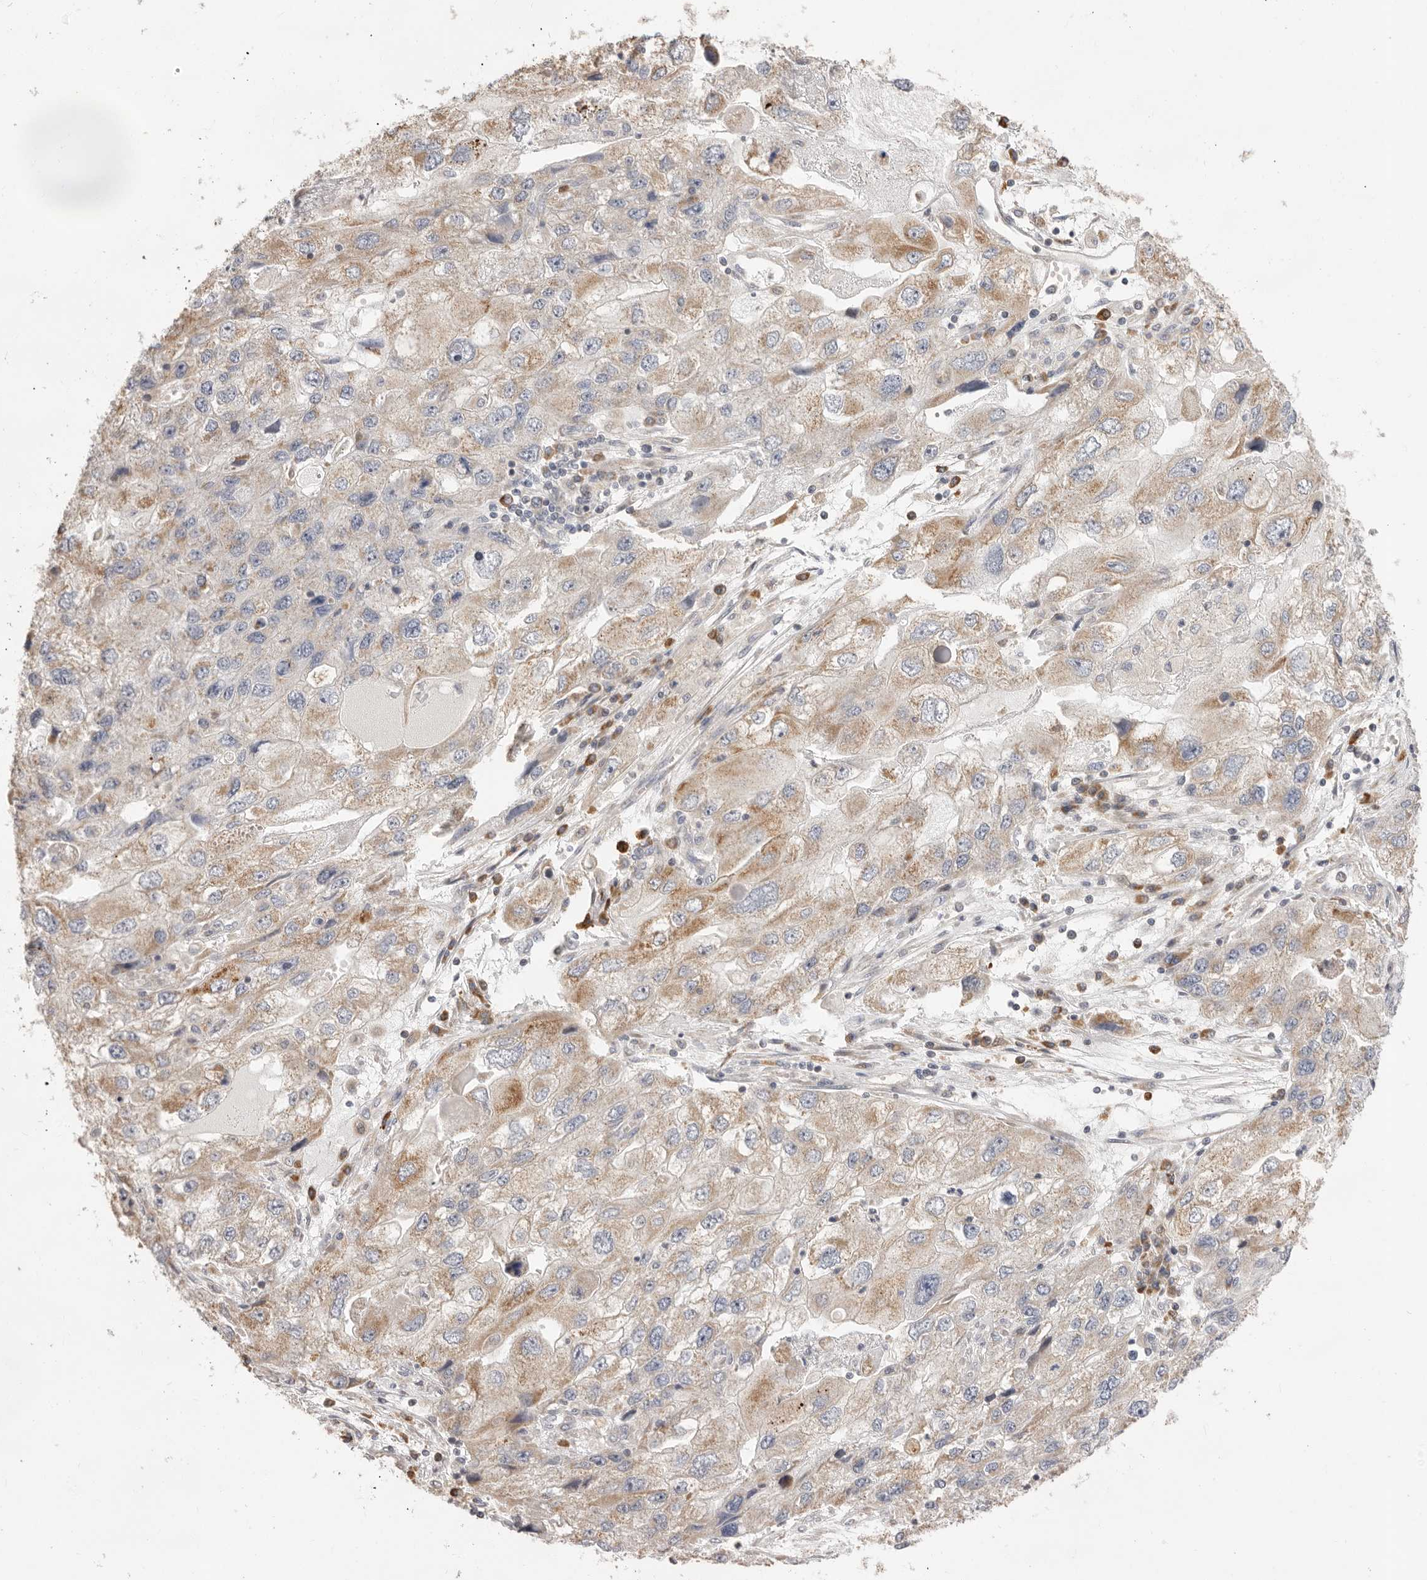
{"staining": {"intensity": "moderate", "quantity": "25%-75%", "location": "cytoplasmic/membranous"}, "tissue": "endometrial cancer", "cell_type": "Tumor cells", "image_type": "cancer", "snomed": [{"axis": "morphology", "description": "Adenocarcinoma, NOS"}, {"axis": "topography", "description": "Endometrium"}], "caption": "Tumor cells reveal medium levels of moderate cytoplasmic/membranous positivity in approximately 25%-75% of cells in endometrial cancer (adenocarcinoma).", "gene": "USH1C", "patient": {"sex": "female", "age": 49}}